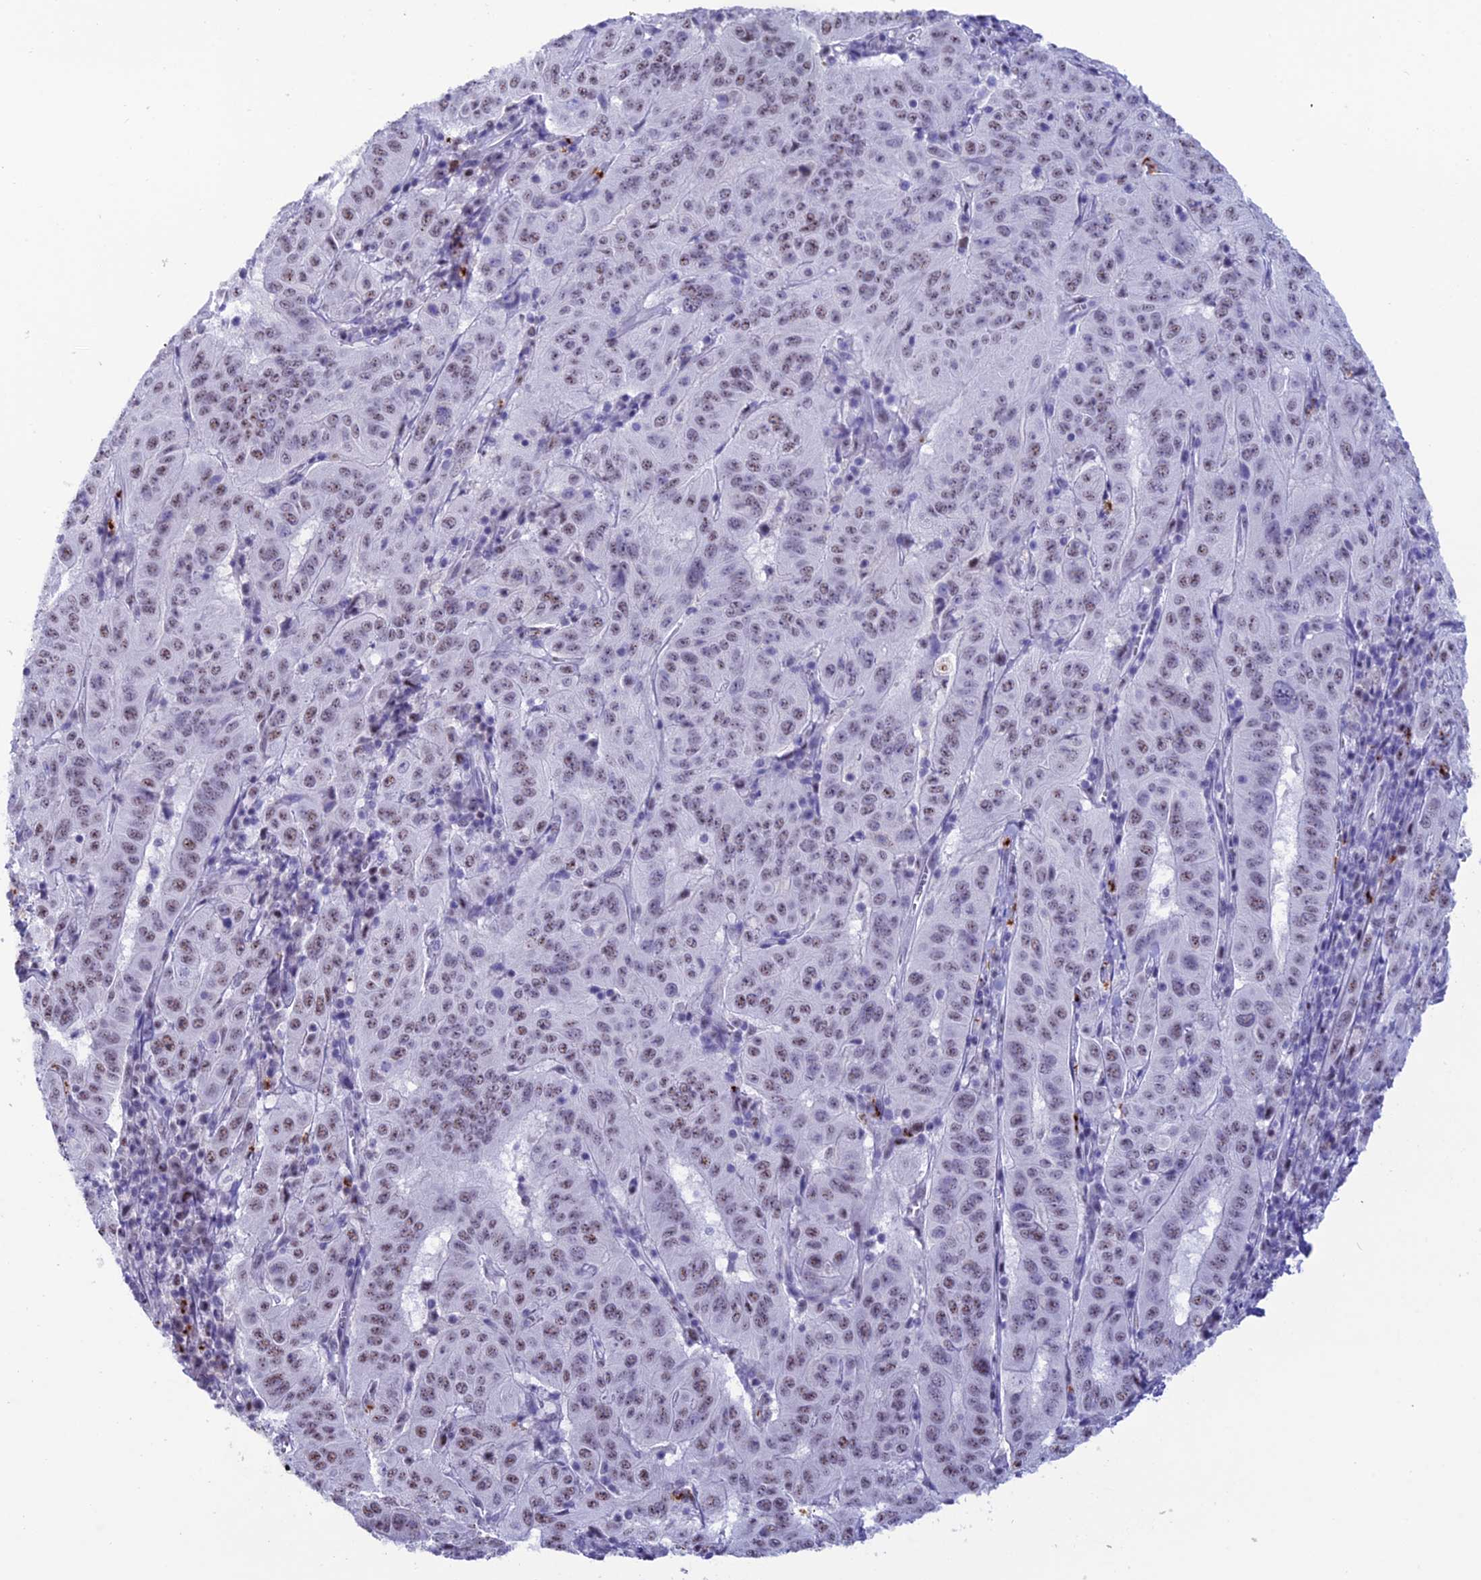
{"staining": {"intensity": "weak", "quantity": ">75%", "location": "nuclear"}, "tissue": "pancreatic cancer", "cell_type": "Tumor cells", "image_type": "cancer", "snomed": [{"axis": "morphology", "description": "Adenocarcinoma, NOS"}, {"axis": "topography", "description": "Pancreas"}], "caption": "This is a photomicrograph of IHC staining of pancreatic cancer (adenocarcinoma), which shows weak staining in the nuclear of tumor cells.", "gene": "MFSD2B", "patient": {"sex": "male", "age": 63}}